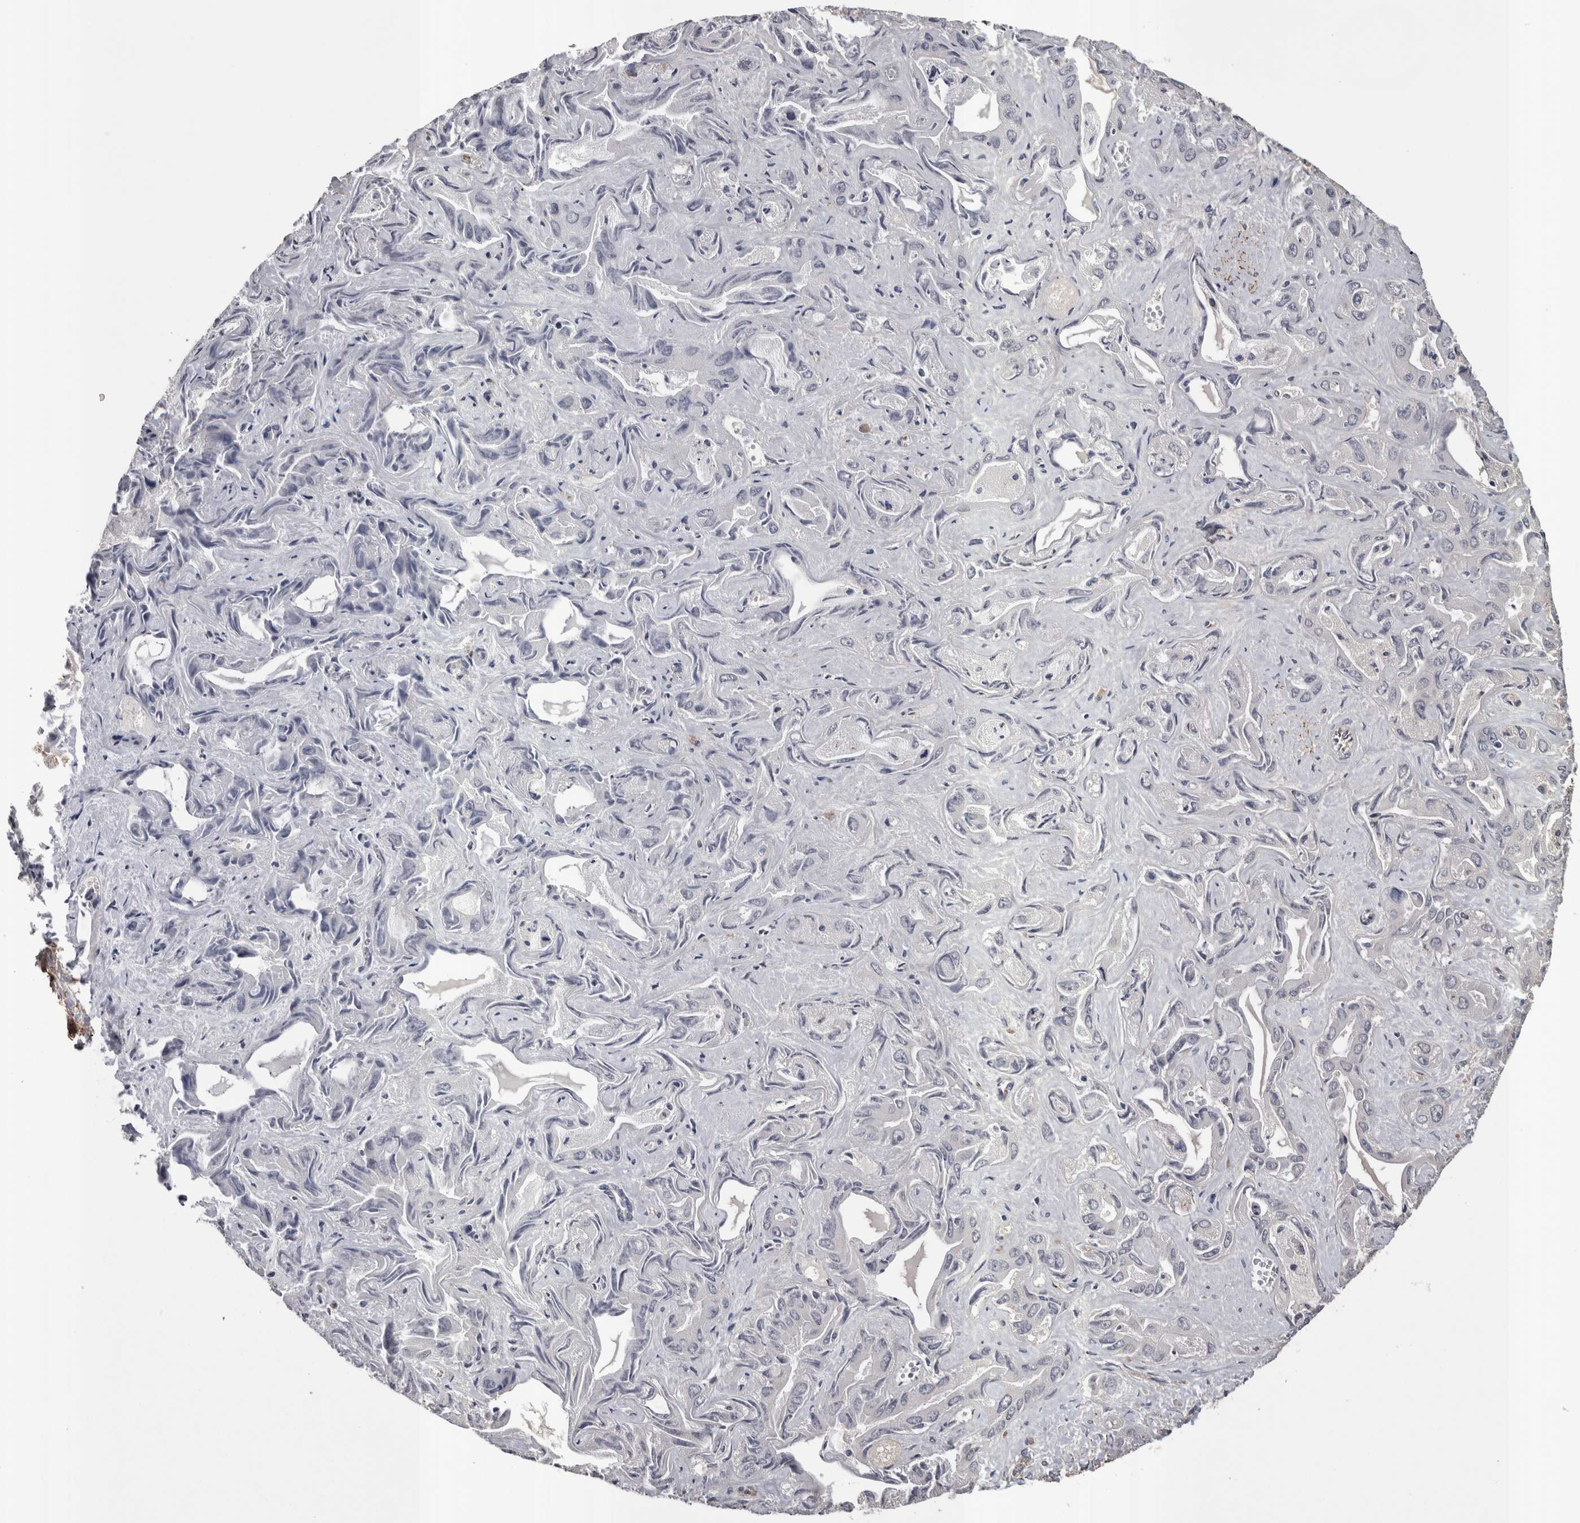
{"staining": {"intensity": "negative", "quantity": "none", "location": "none"}, "tissue": "liver cancer", "cell_type": "Tumor cells", "image_type": "cancer", "snomed": [{"axis": "morphology", "description": "Cholangiocarcinoma"}, {"axis": "topography", "description": "Liver"}], "caption": "Human cholangiocarcinoma (liver) stained for a protein using immunohistochemistry demonstrates no positivity in tumor cells.", "gene": "STC1", "patient": {"sex": "female", "age": 52}}